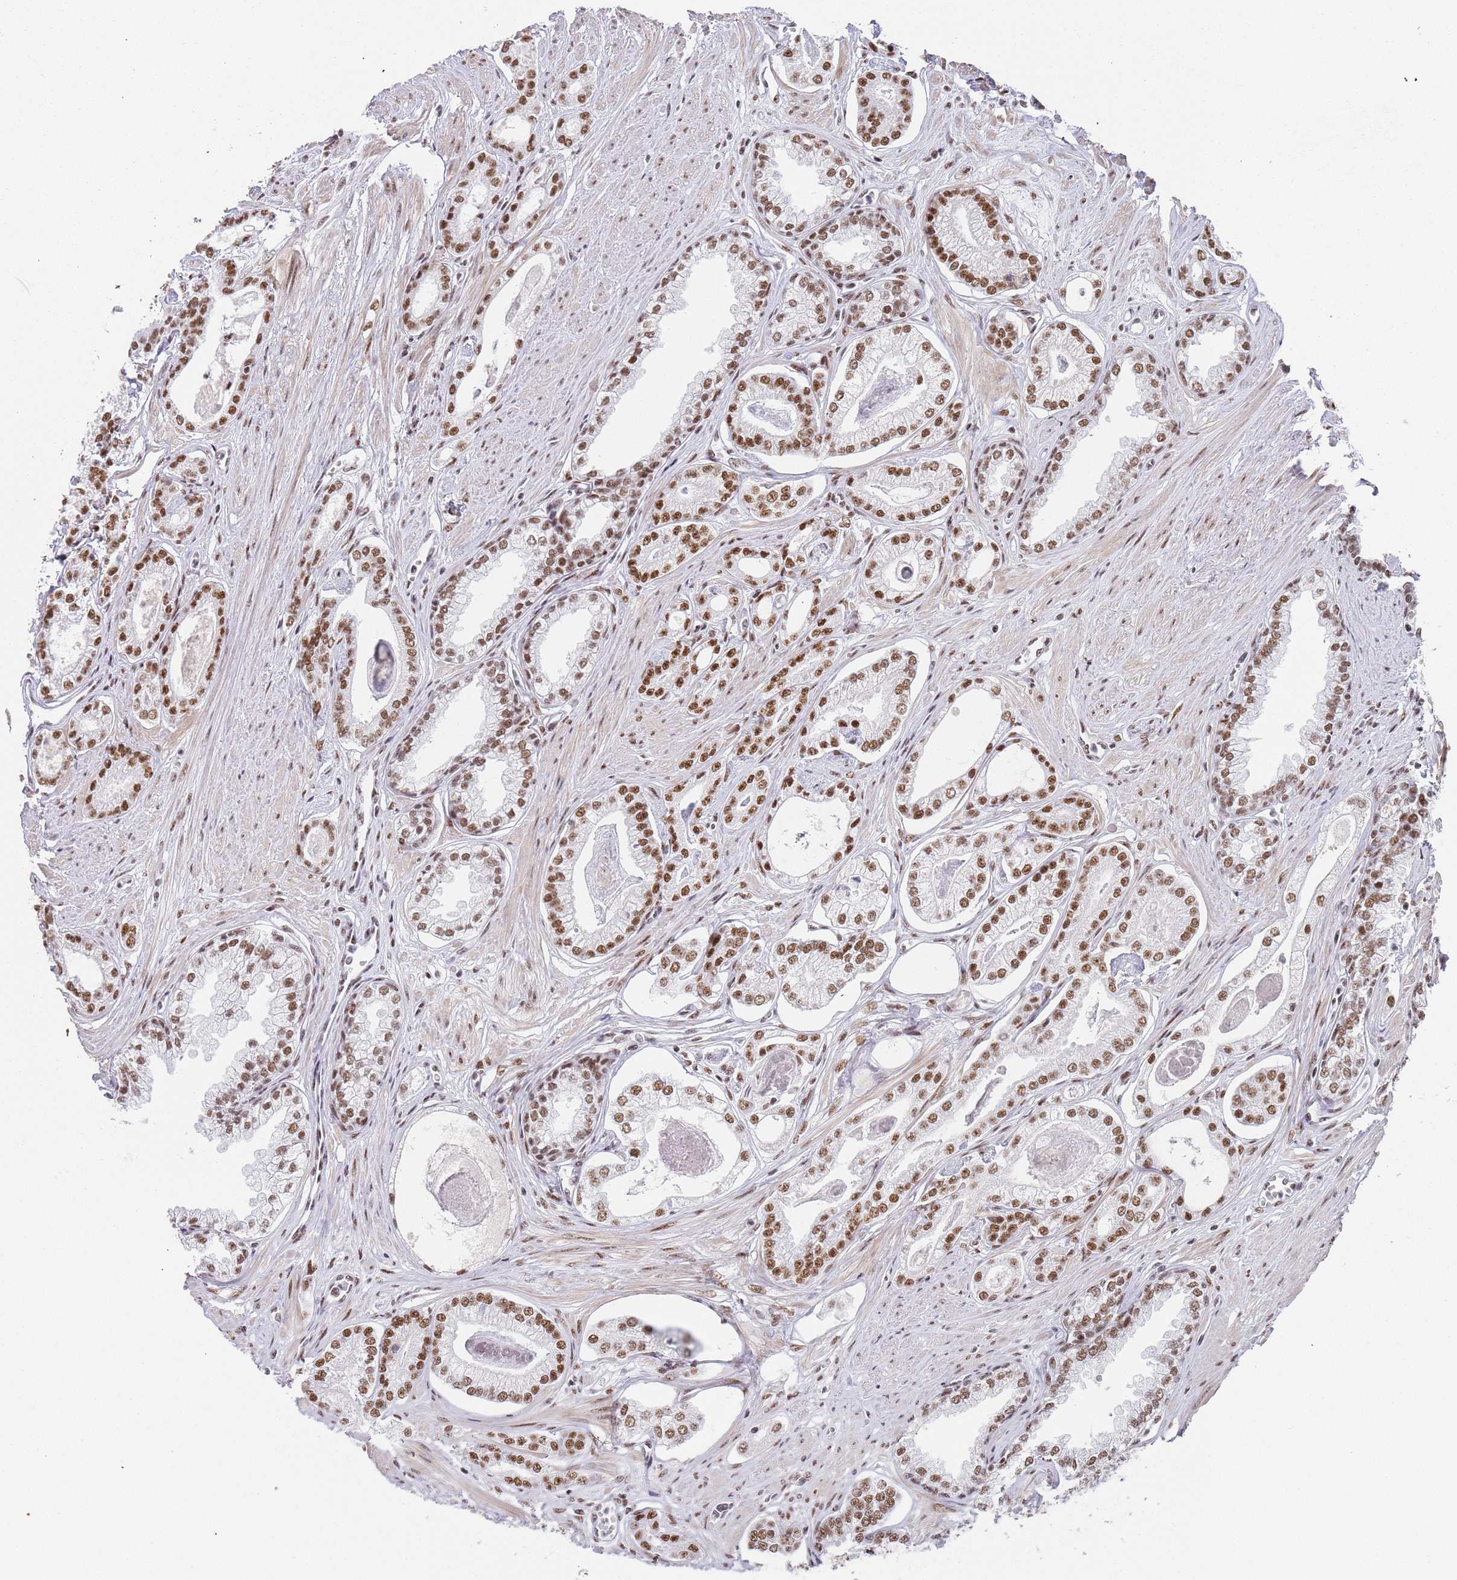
{"staining": {"intensity": "strong", "quantity": ">75%", "location": "nuclear"}, "tissue": "prostate cancer", "cell_type": "Tumor cells", "image_type": "cancer", "snomed": [{"axis": "morphology", "description": "Adenocarcinoma, Low grade"}, {"axis": "topography", "description": "Prostate"}], "caption": "Tumor cells show high levels of strong nuclear staining in approximately >75% of cells in prostate cancer (adenocarcinoma (low-grade)).", "gene": "AKAP8L", "patient": {"sex": "male", "age": 60}}